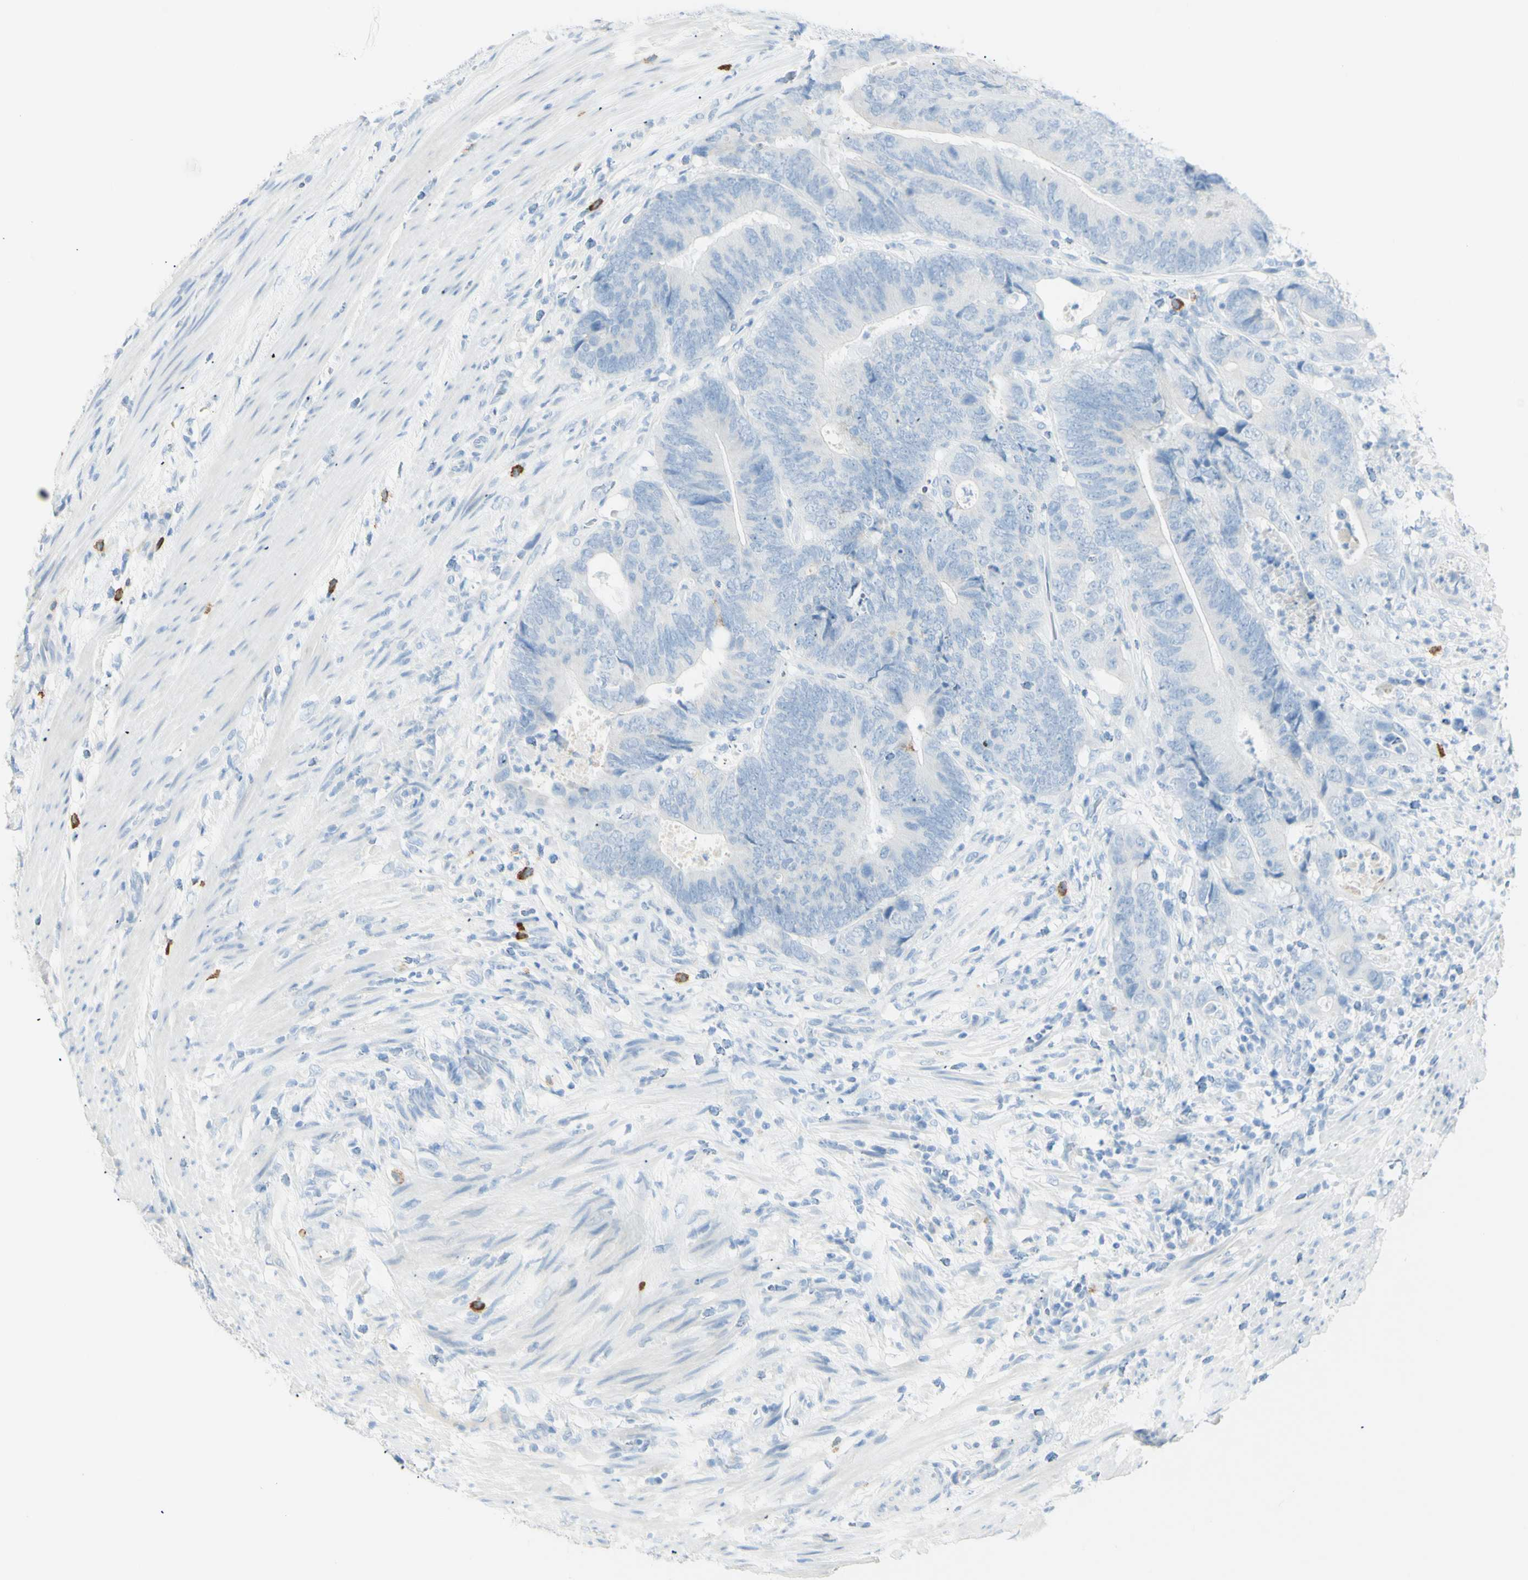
{"staining": {"intensity": "negative", "quantity": "none", "location": "none"}, "tissue": "colorectal cancer", "cell_type": "Tumor cells", "image_type": "cancer", "snomed": [{"axis": "morphology", "description": "Normal tissue, NOS"}, {"axis": "morphology", "description": "Adenocarcinoma, NOS"}, {"axis": "topography", "description": "Colon"}], "caption": "Immunohistochemistry micrograph of neoplastic tissue: human colorectal cancer stained with DAB (3,3'-diaminobenzidine) displays no significant protein staining in tumor cells. The staining is performed using DAB (3,3'-diaminobenzidine) brown chromogen with nuclei counter-stained in using hematoxylin.", "gene": "LETM1", "patient": {"sex": "male", "age": 56}}